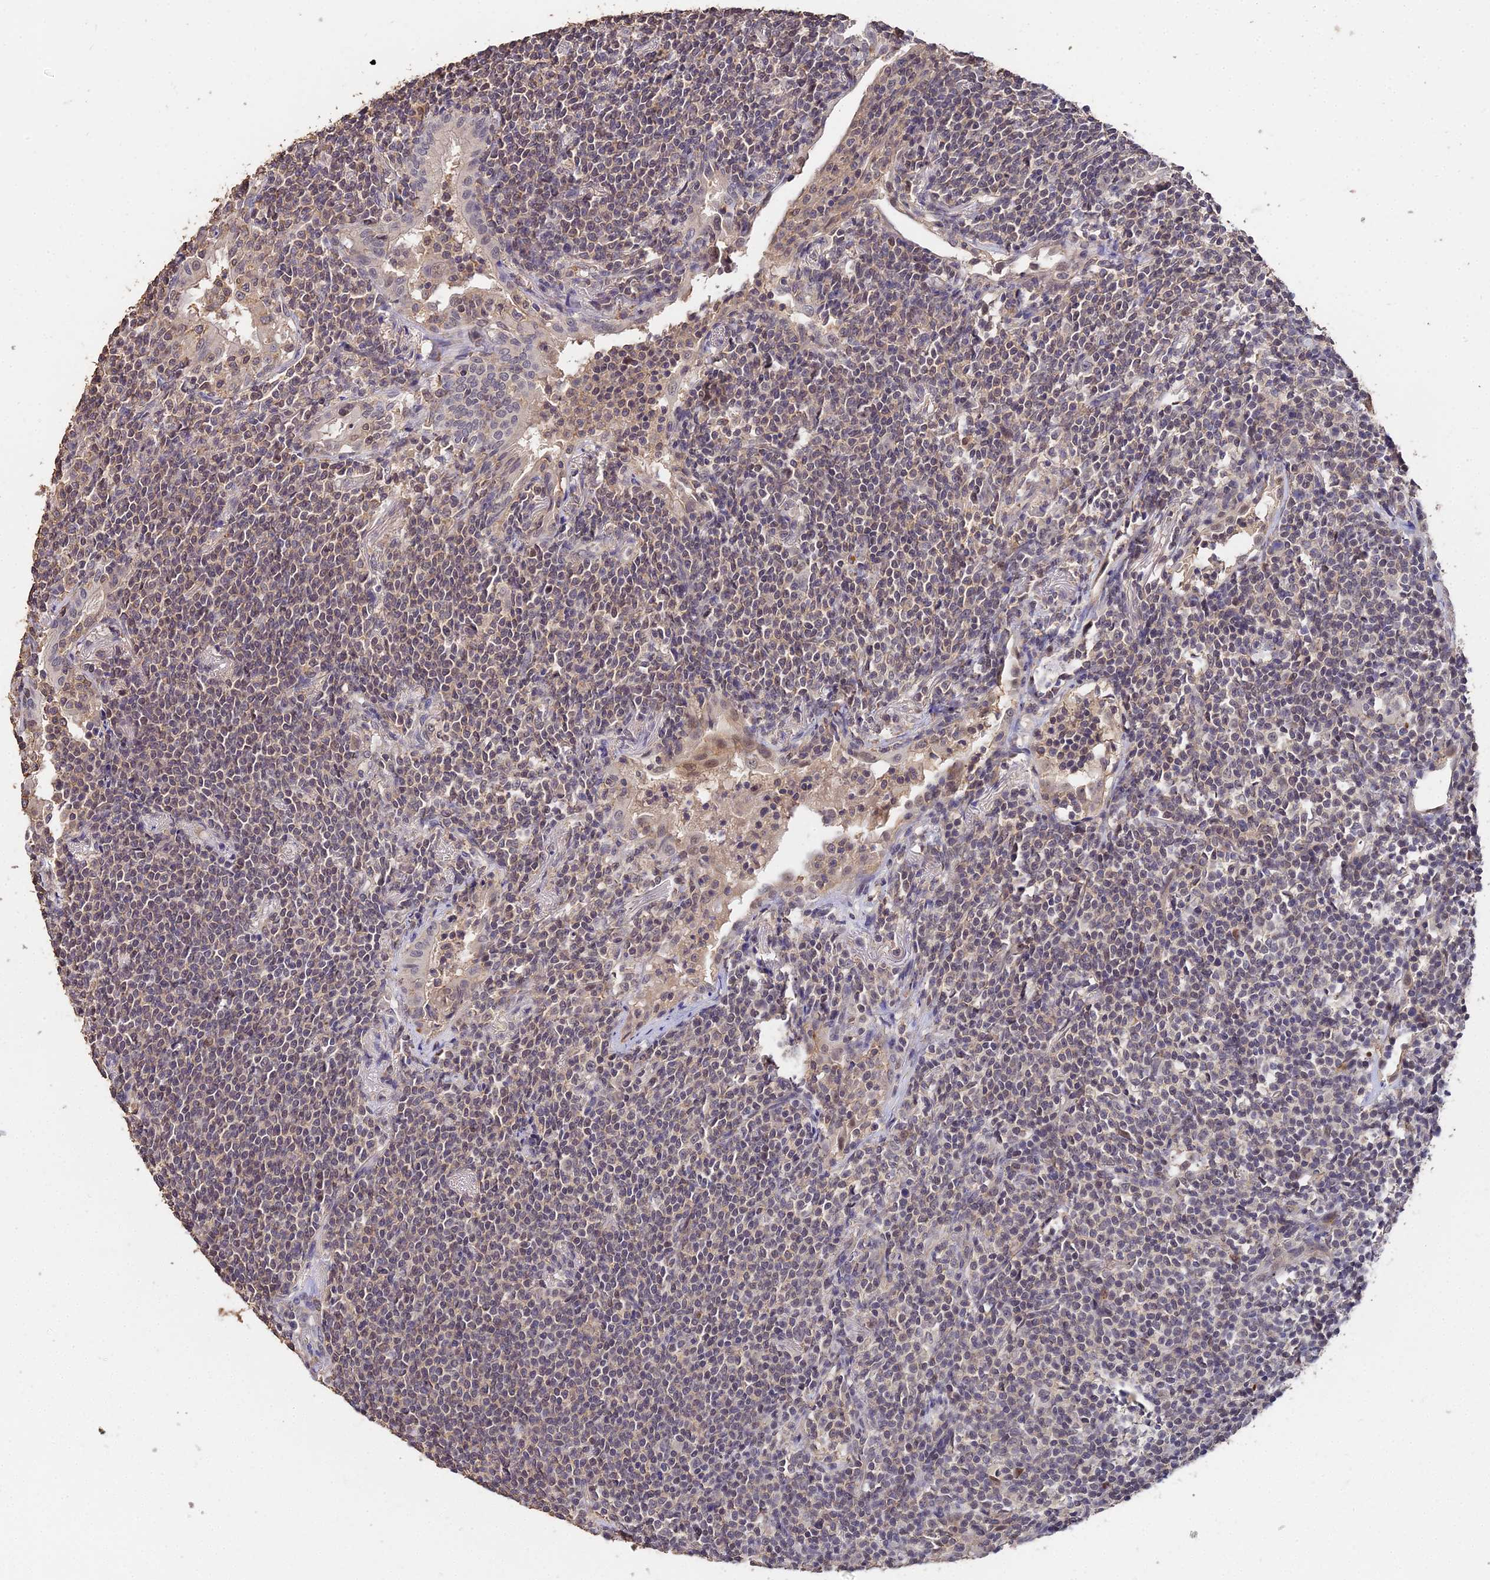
{"staining": {"intensity": "weak", "quantity": "25%-75%", "location": "nuclear"}, "tissue": "lymphoma", "cell_type": "Tumor cells", "image_type": "cancer", "snomed": [{"axis": "morphology", "description": "Malignant lymphoma, non-Hodgkin's type, Low grade"}, {"axis": "topography", "description": "Lung"}], "caption": "IHC of human lymphoma demonstrates low levels of weak nuclear staining in about 25%-75% of tumor cells.", "gene": "LSM5", "patient": {"sex": "female", "age": 71}}